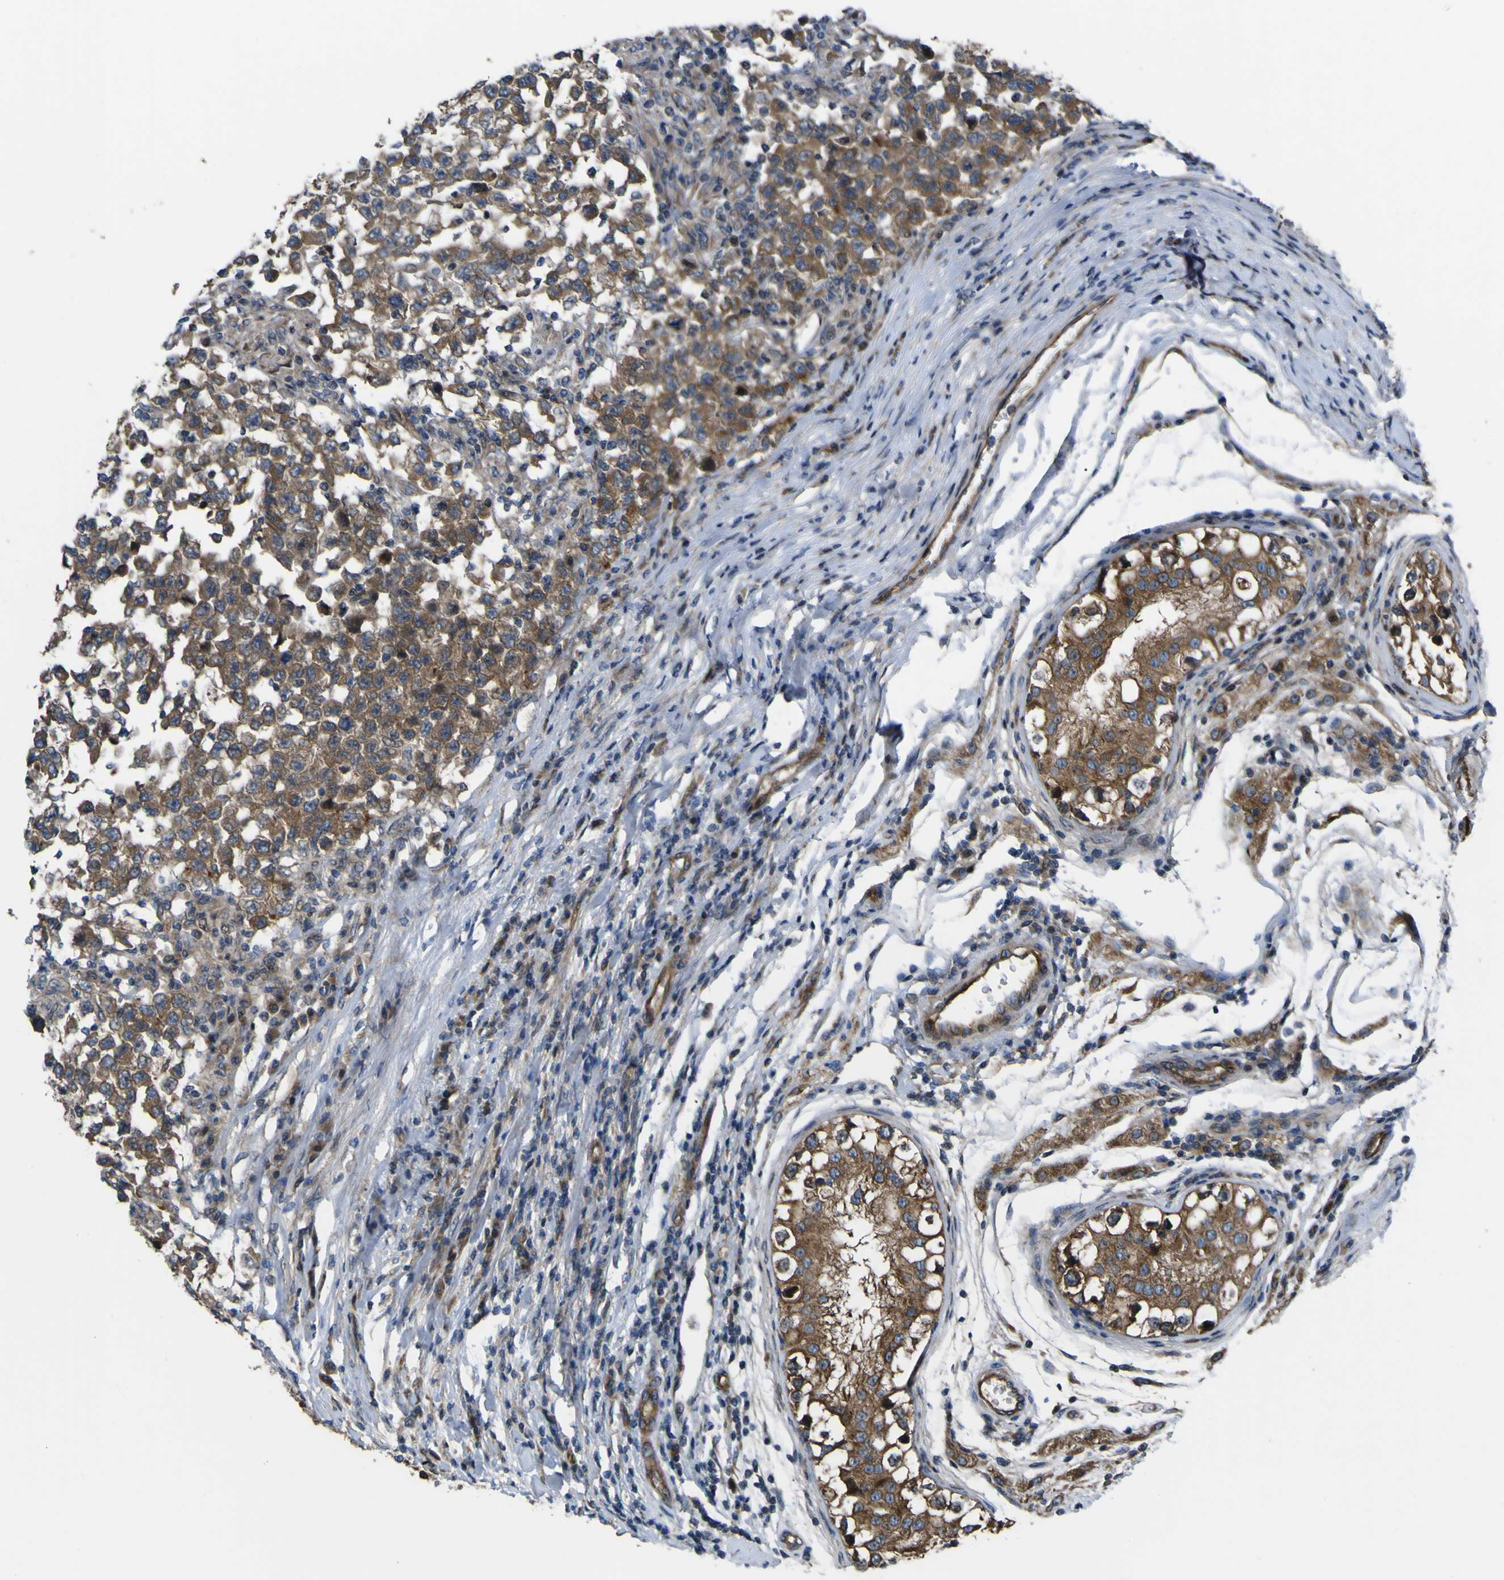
{"staining": {"intensity": "moderate", "quantity": ">75%", "location": "cytoplasmic/membranous"}, "tissue": "testis cancer", "cell_type": "Tumor cells", "image_type": "cancer", "snomed": [{"axis": "morphology", "description": "Carcinoma, Embryonal, NOS"}, {"axis": "topography", "description": "Testis"}], "caption": "Moderate cytoplasmic/membranous protein expression is seen in about >75% of tumor cells in testis cancer (embryonal carcinoma).", "gene": "FBXO30", "patient": {"sex": "male", "age": 21}}